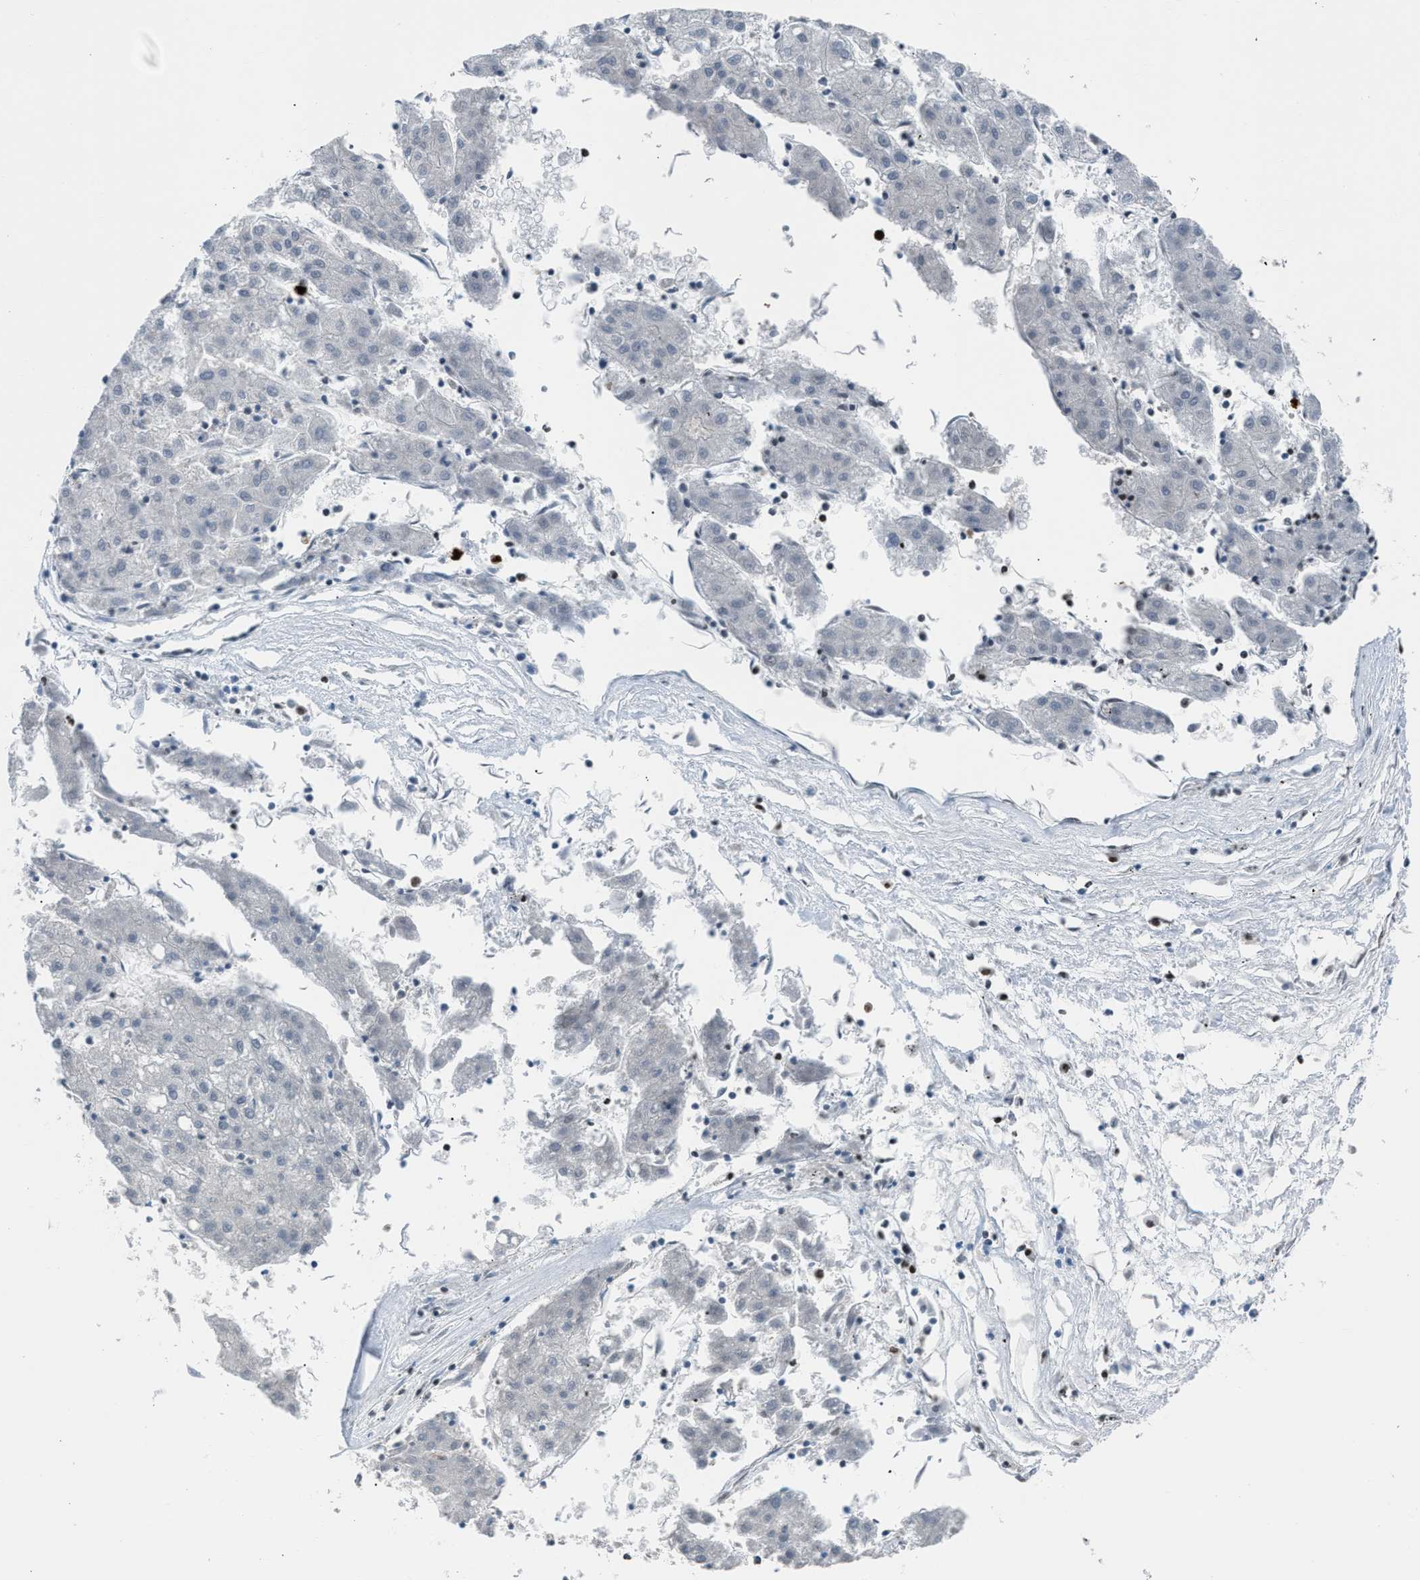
{"staining": {"intensity": "negative", "quantity": "none", "location": "none"}, "tissue": "liver cancer", "cell_type": "Tumor cells", "image_type": "cancer", "snomed": [{"axis": "morphology", "description": "Carcinoma, Hepatocellular, NOS"}, {"axis": "topography", "description": "Liver"}], "caption": "A high-resolution histopathology image shows immunohistochemistry (IHC) staining of liver cancer, which shows no significant positivity in tumor cells.", "gene": "CFAP77", "patient": {"sex": "male", "age": 72}}